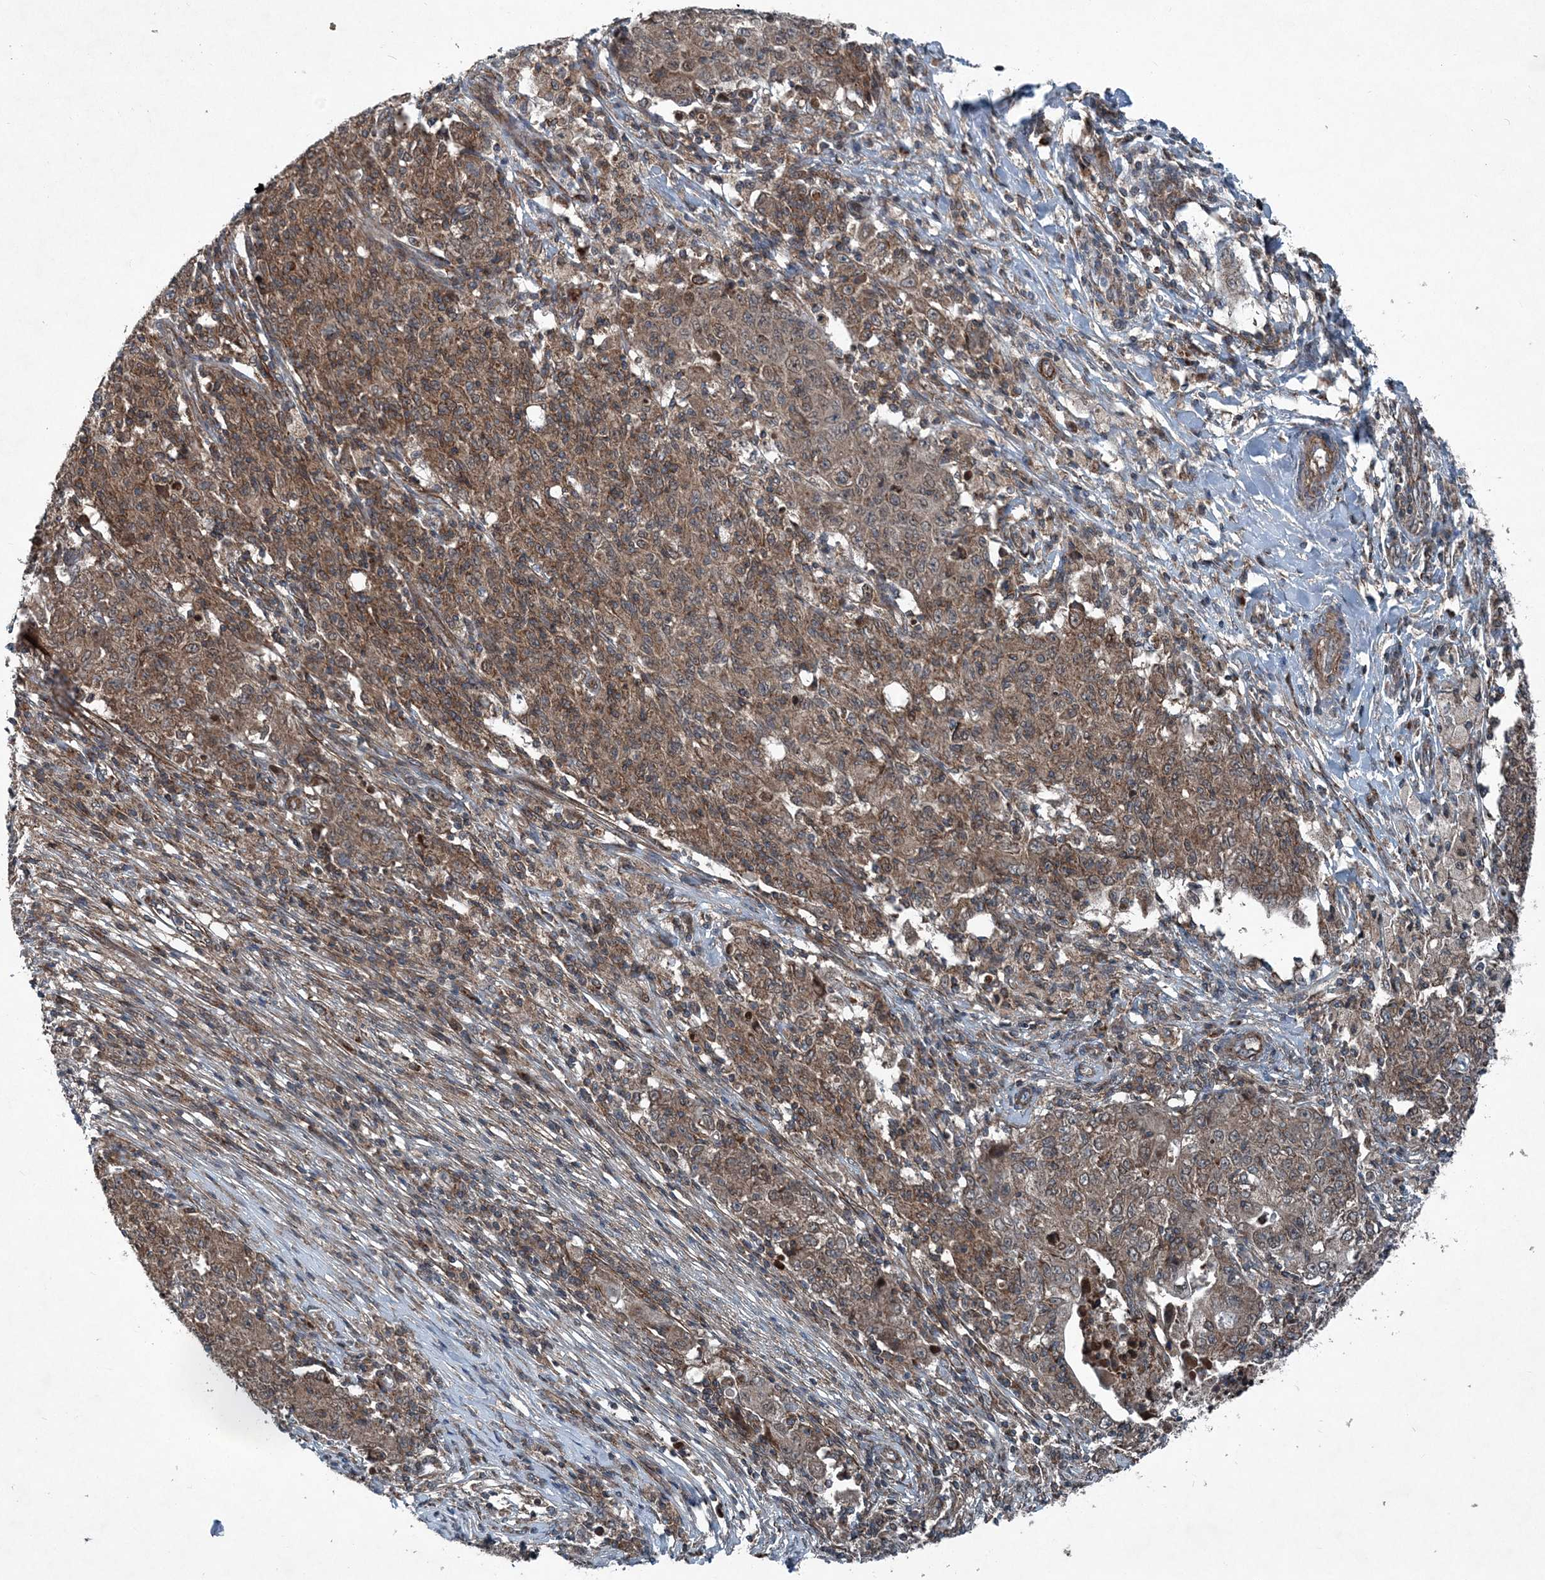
{"staining": {"intensity": "moderate", "quantity": ">75%", "location": "cytoplasmic/membranous"}, "tissue": "ovarian cancer", "cell_type": "Tumor cells", "image_type": "cancer", "snomed": [{"axis": "morphology", "description": "Carcinoma, endometroid"}, {"axis": "topography", "description": "Ovary"}], "caption": "Immunohistochemical staining of ovarian endometroid carcinoma shows medium levels of moderate cytoplasmic/membranous staining in about >75% of tumor cells.", "gene": "NDUFA2", "patient": {"sex": "female", "age": 42}}